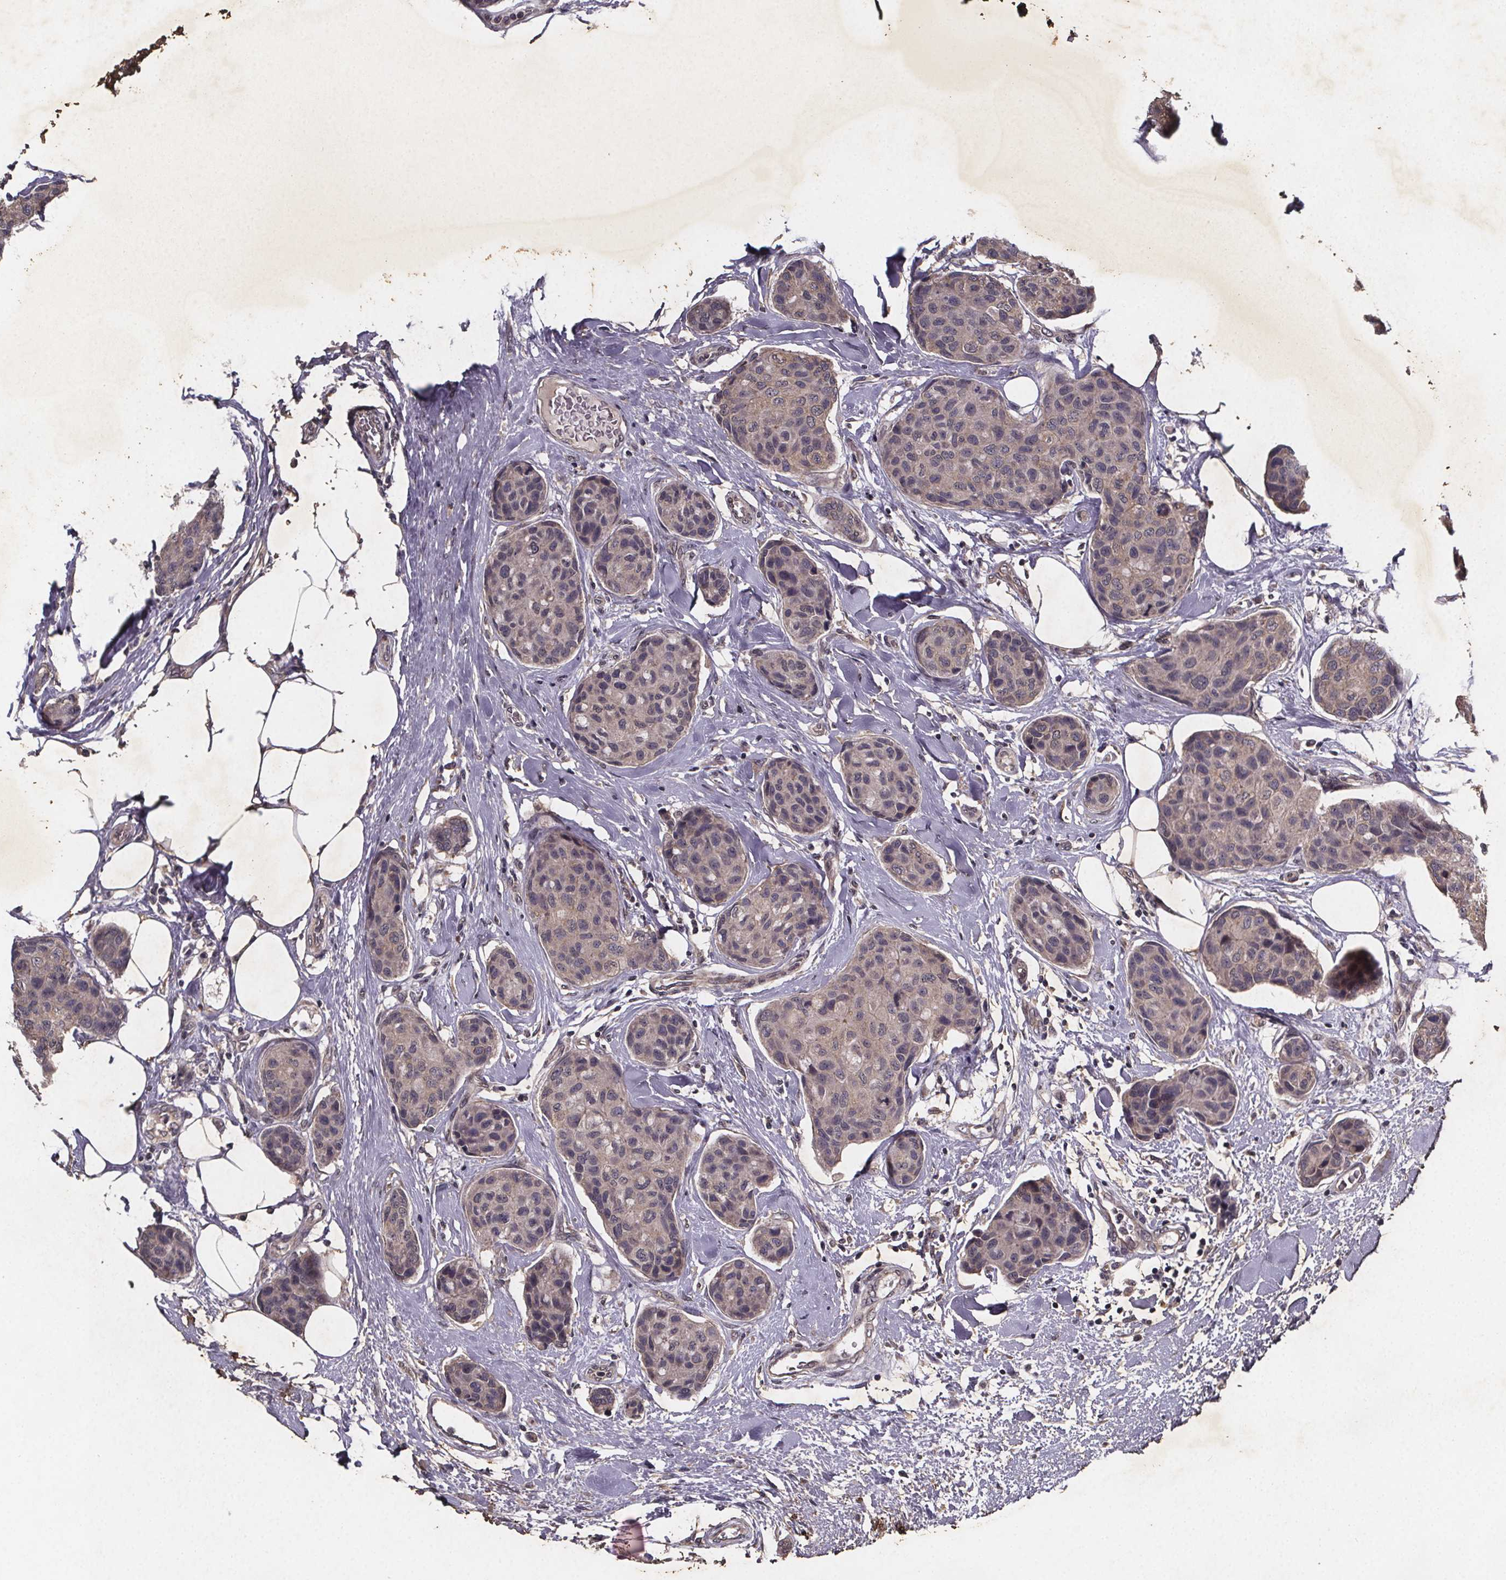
{"staining": {"intensity": "negative", "quantity": "none", "location": "none"}, "tissue": "breast cancer", "cell_type": "Tumor cells", "image_type": "cancer", "snomed": [{"axis": "morphology", "description": "Duct carcinoma"}, {"axis": "topography", "description": "Breast"}], "caption": "This is an immunohistochemistry (IHC) photomicrograph of breast cancer (infiltrating ductal carcinoma). There is no expression in tumor cells.", "gene": "PIERCE2", "patient": {"sex": "female", "age": 80}}